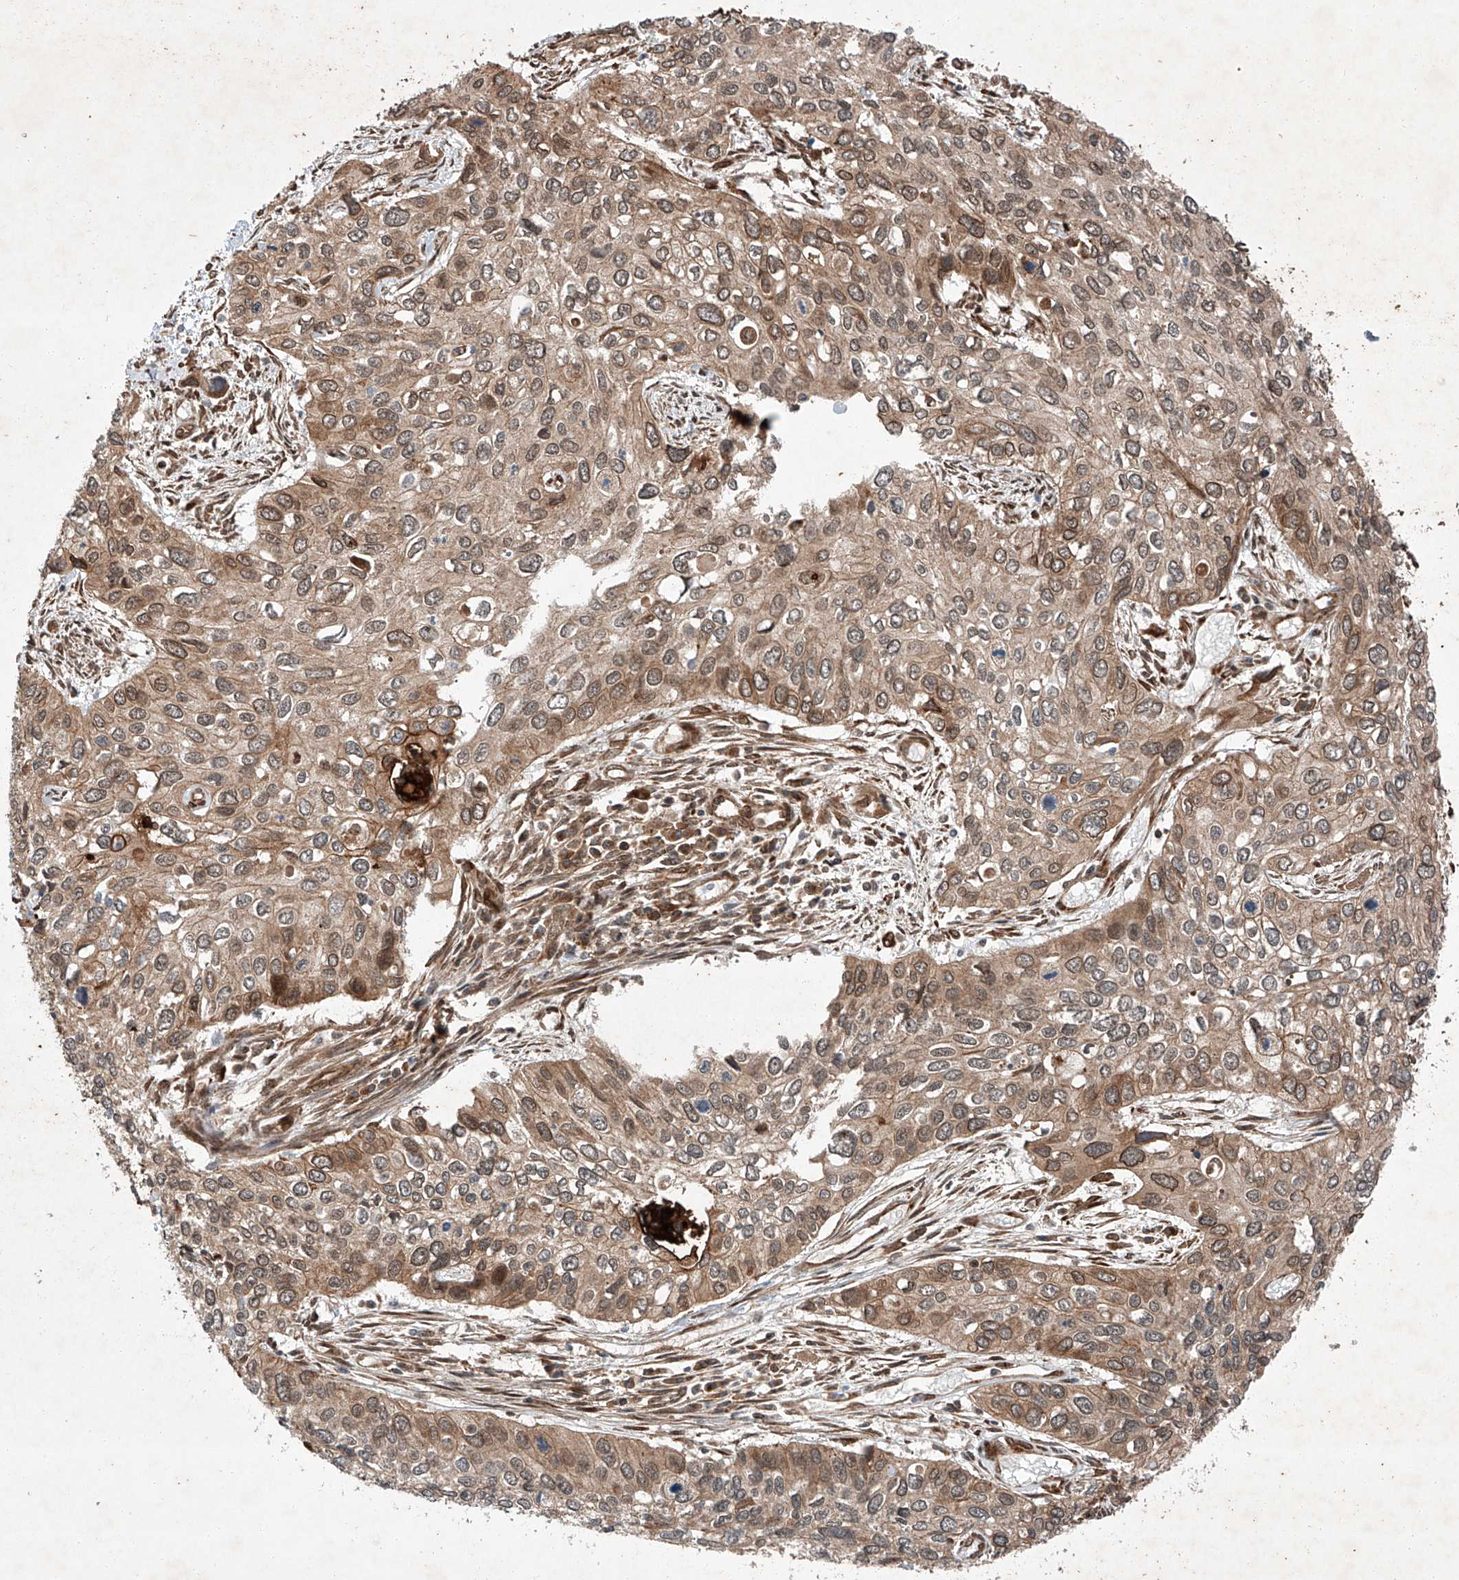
{"staining": {"intensity": "moderate", "quantity": ">75%", "location": "cytoplasmic/membranous"}, "tissue": "cervical cancer", "cell_type": "Tumor cells", "image_type": "cancer", "snomed": [{"axis": "morphology", "description": "Squamous cell carcinoma, NOS"}, {"axis": "topography", "description": "Cervix"}], "caption": "Protein staining demonstrates moderate cytoplasmic/membranous expression in about >75% of tumor cells in cervical squamous cell carcinoma.", "gene": "ZFP28", "patient": {"sex": "female", "age": 55}}